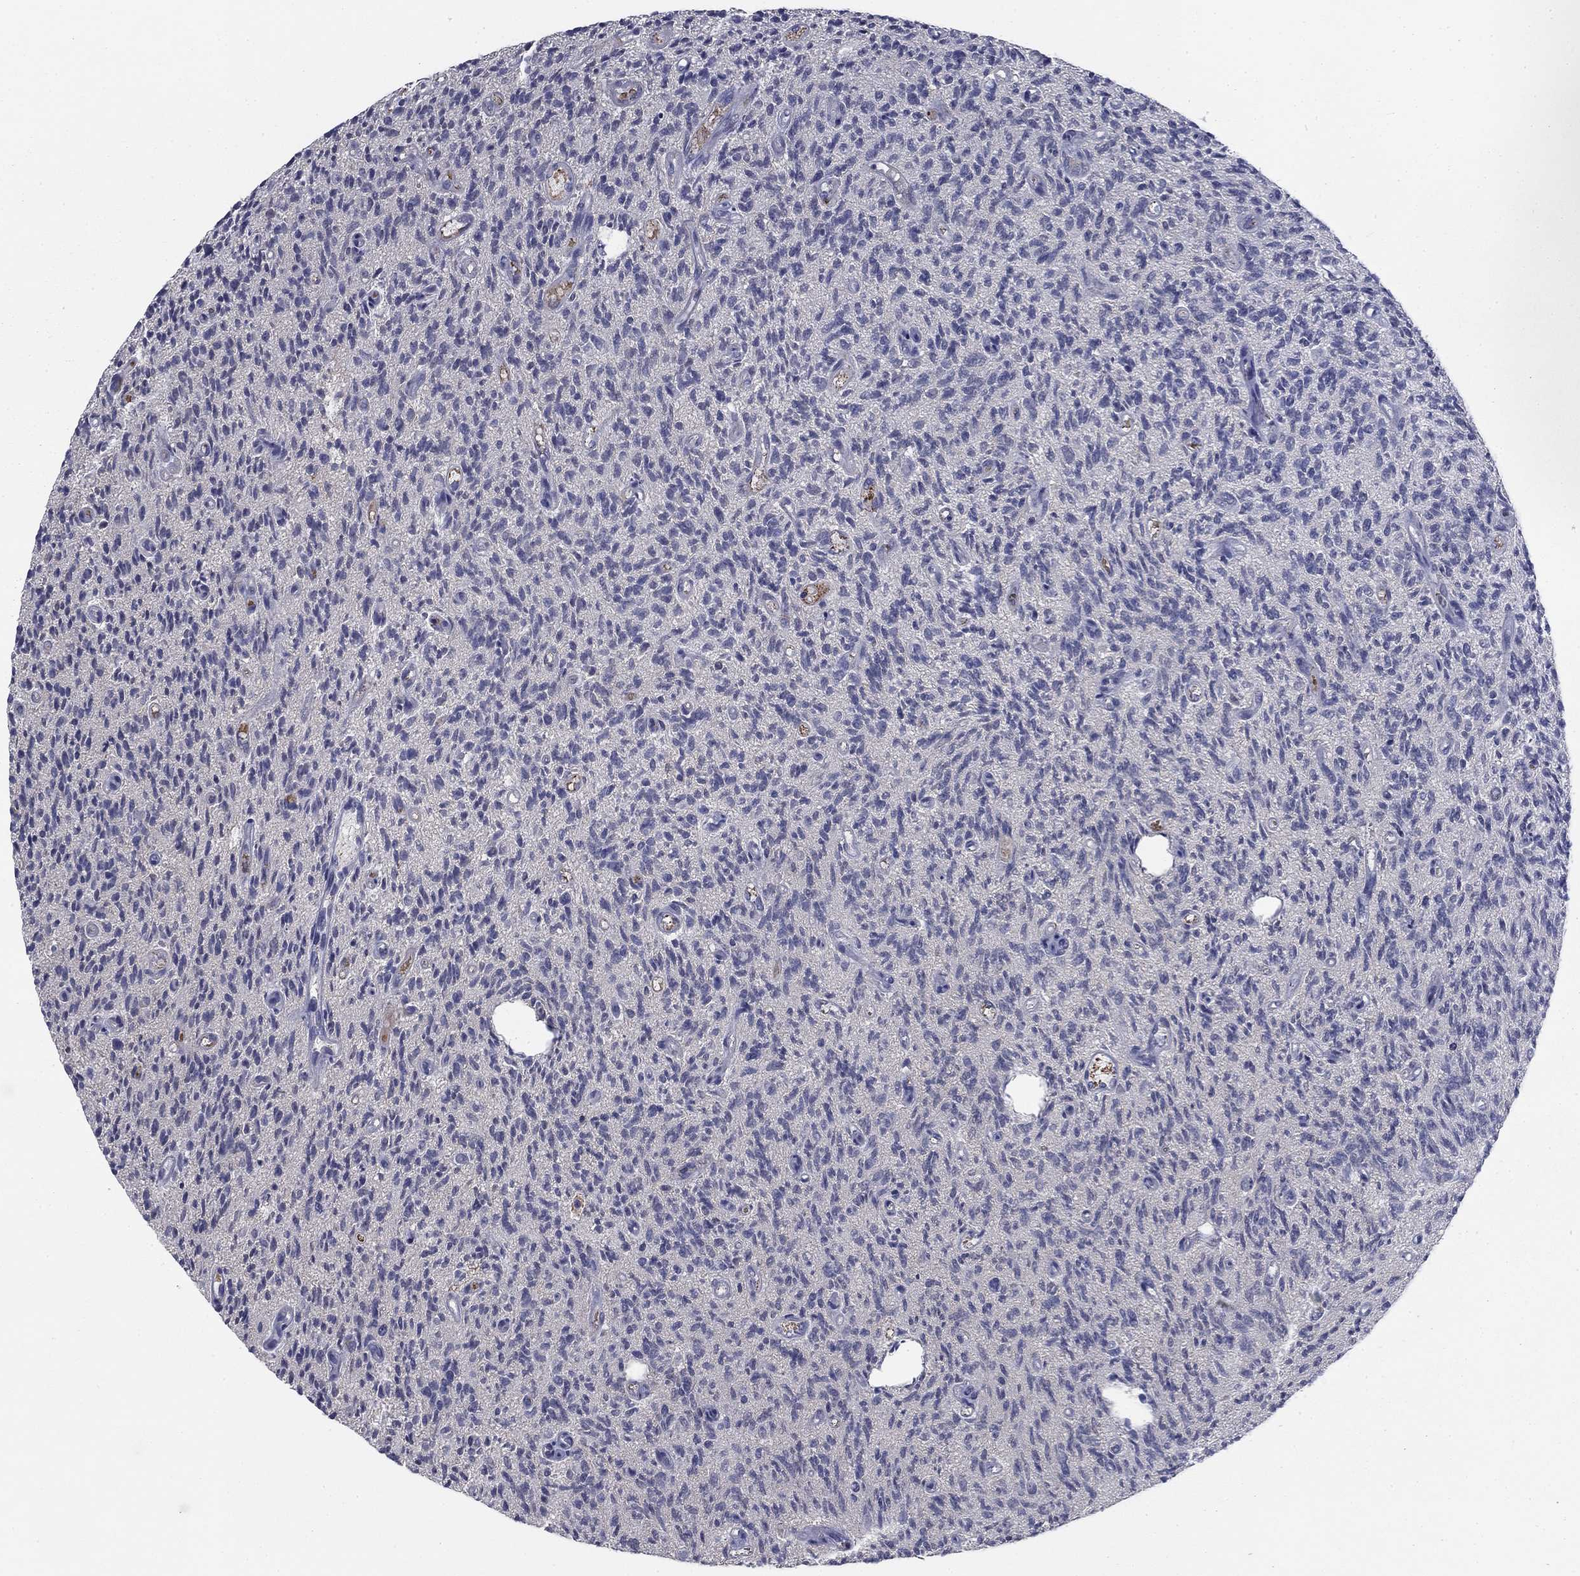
{"staining": {"intensity": "negative", "quantity": "none", "location": "none"}, "tissue": "glioma", "cell_type": "Tumor cells", "image_type": "cancer", "snomed": [{"axis": "morphology", "description": "Glioma, malignant, High grade"}, {"axis": "topography", "description": "Brain"}], "caption": "IHC micrograph of human glioma stained for a protein (brown), which reveals no staining in tumor cells.", "gene": "NIT2", "patient": {"sex": "male", "age": 64}}